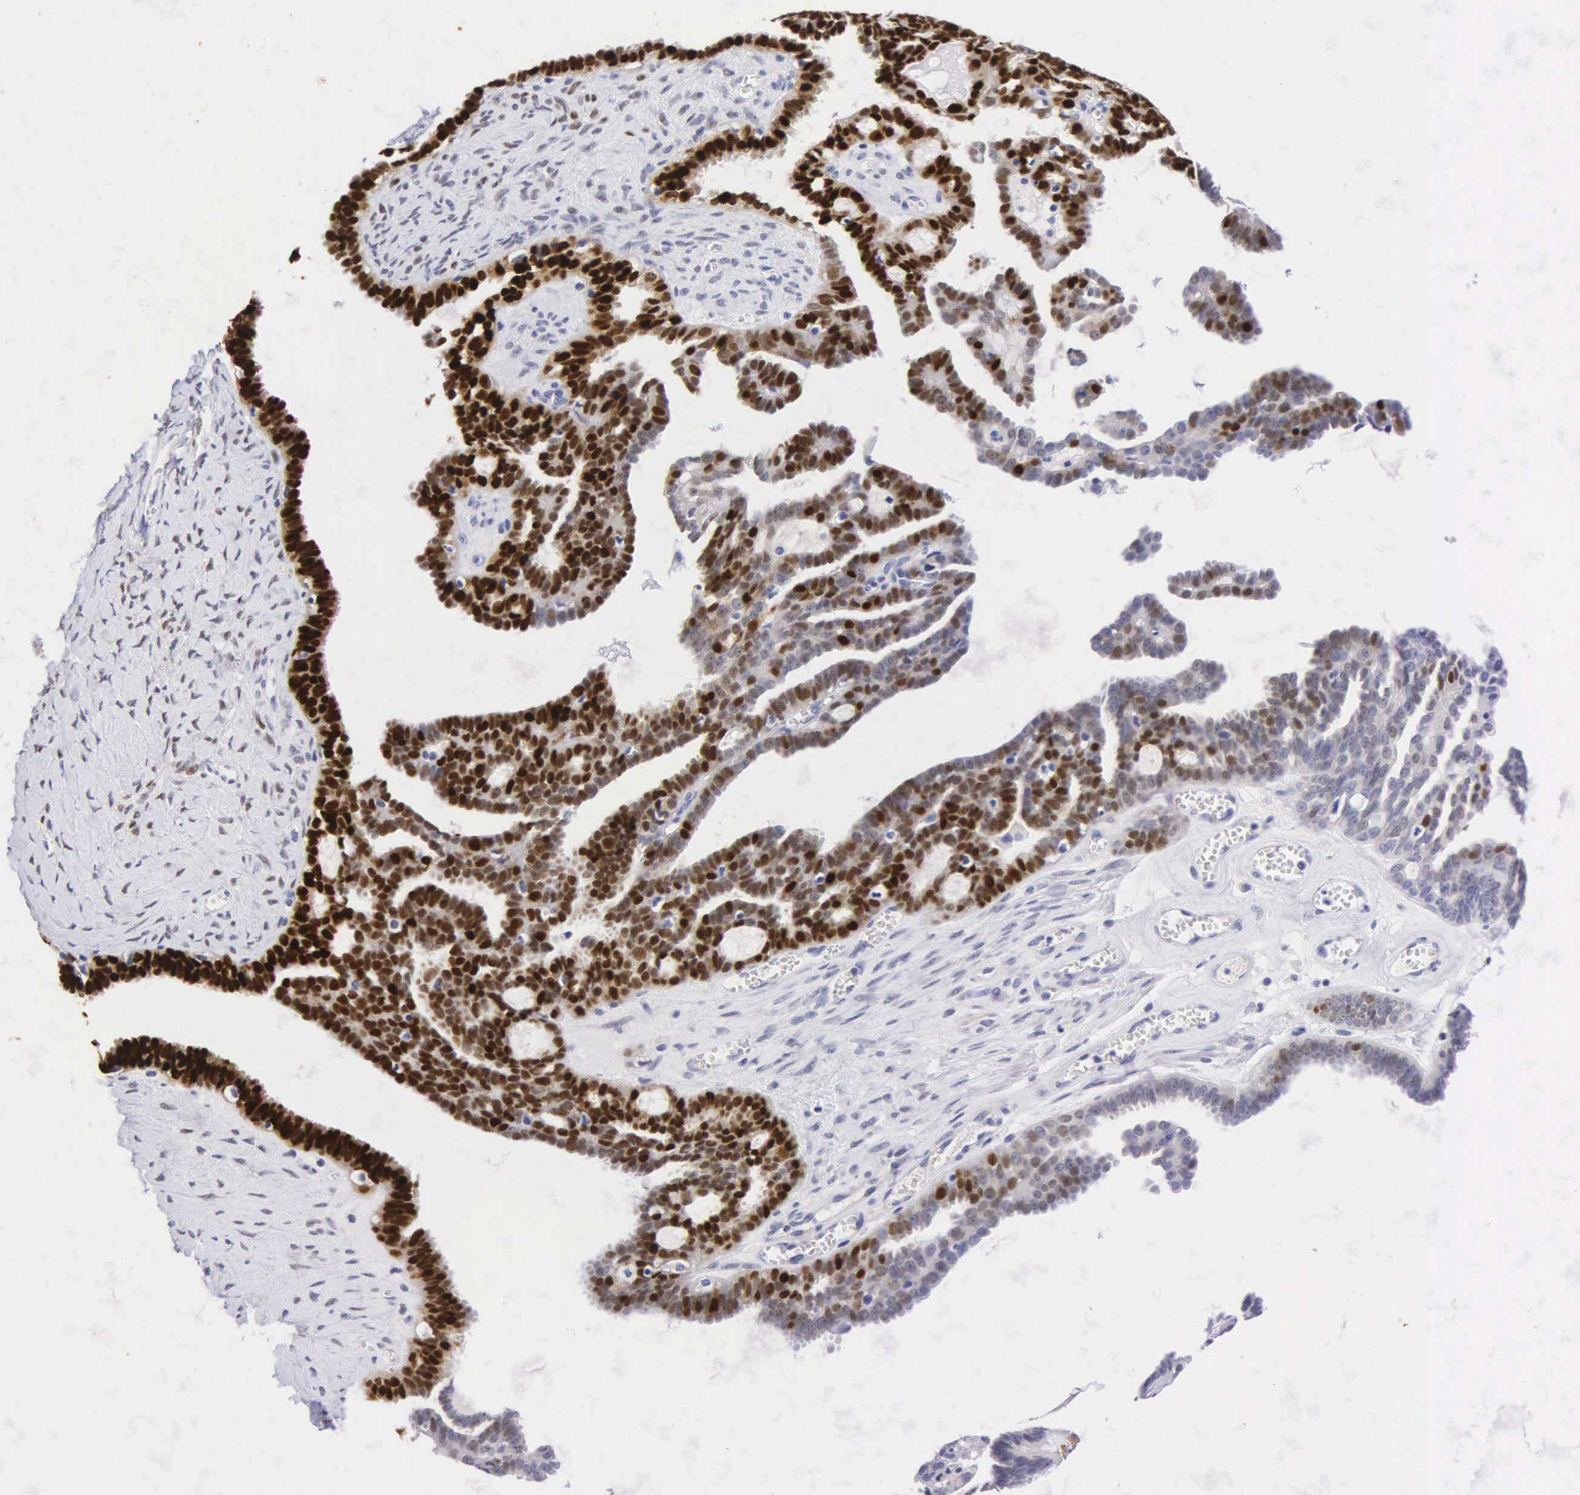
{"staining": {"intensity": "strong", "quantity": ">75%", "location": "nuclear"}, "tissue": "ovarian cancer", "cell_type": "Tumor cells", "image_type": "cancer", "snomed": [{"axis": "morphology", "description": "Cystadenocarcinoma, serous, NOS"}, {"axis": "topography", "description": "Ovary"}], "caption": "A photomicrograph showing strong nuclear staining in about >75% of tumor cells in ovarian cancer, as visualized by brown immunohistochemical staining.", "gene": "PGR", "patient": {"sex": "female", "age": 71}}